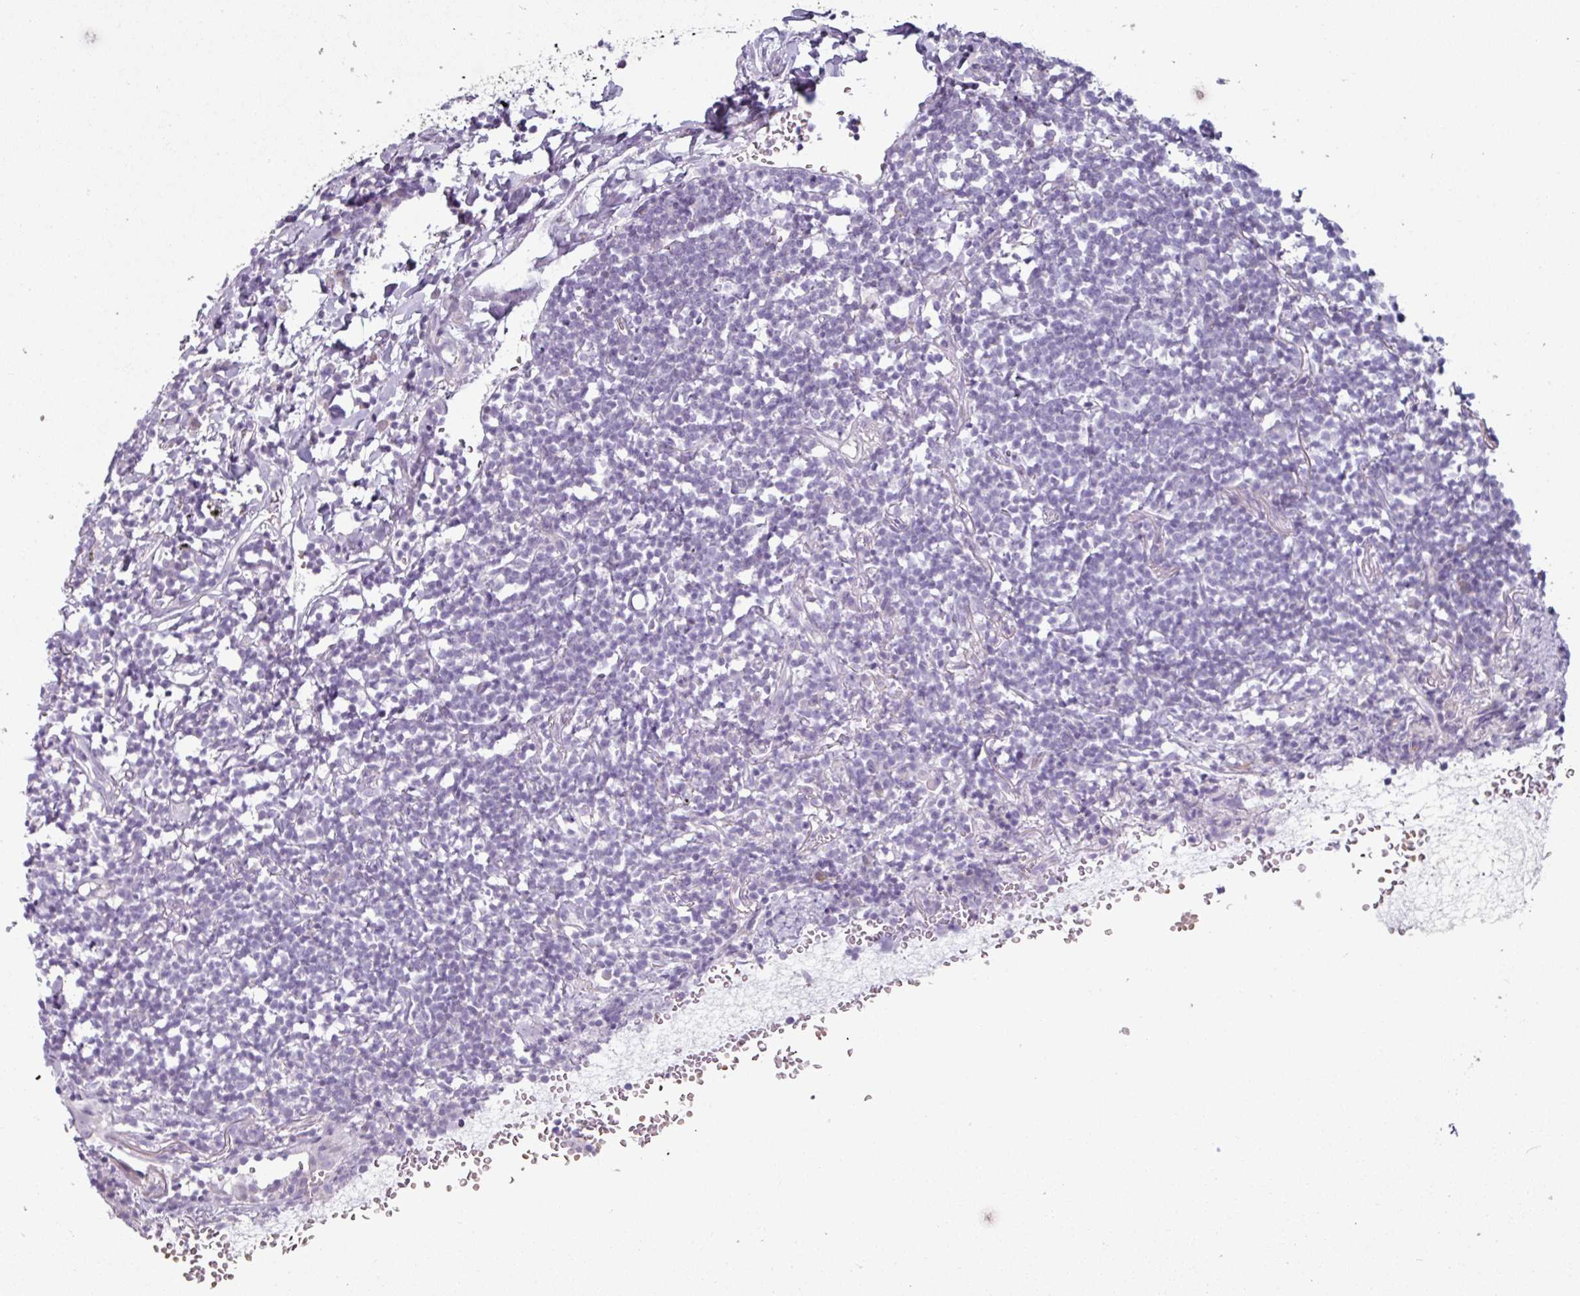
{"staining": {"intensity": "negative", "quantity": "none", "location": "none"}, "tissue": "lymphoma", "cell_type": "Tumor cells", "image_type": "cancer", "snomed": [{"axis": "morphology", "description": "Malignant lymphoma, non-Hodgkin's type, Low grade"}, {"axis": "topography", "description": "Lung"}], "caption": "Tumor cells show no significant protein positivity in lymphoma.", "gene": "CLCA1", "patient": {"sex": "female", "age": 71}}